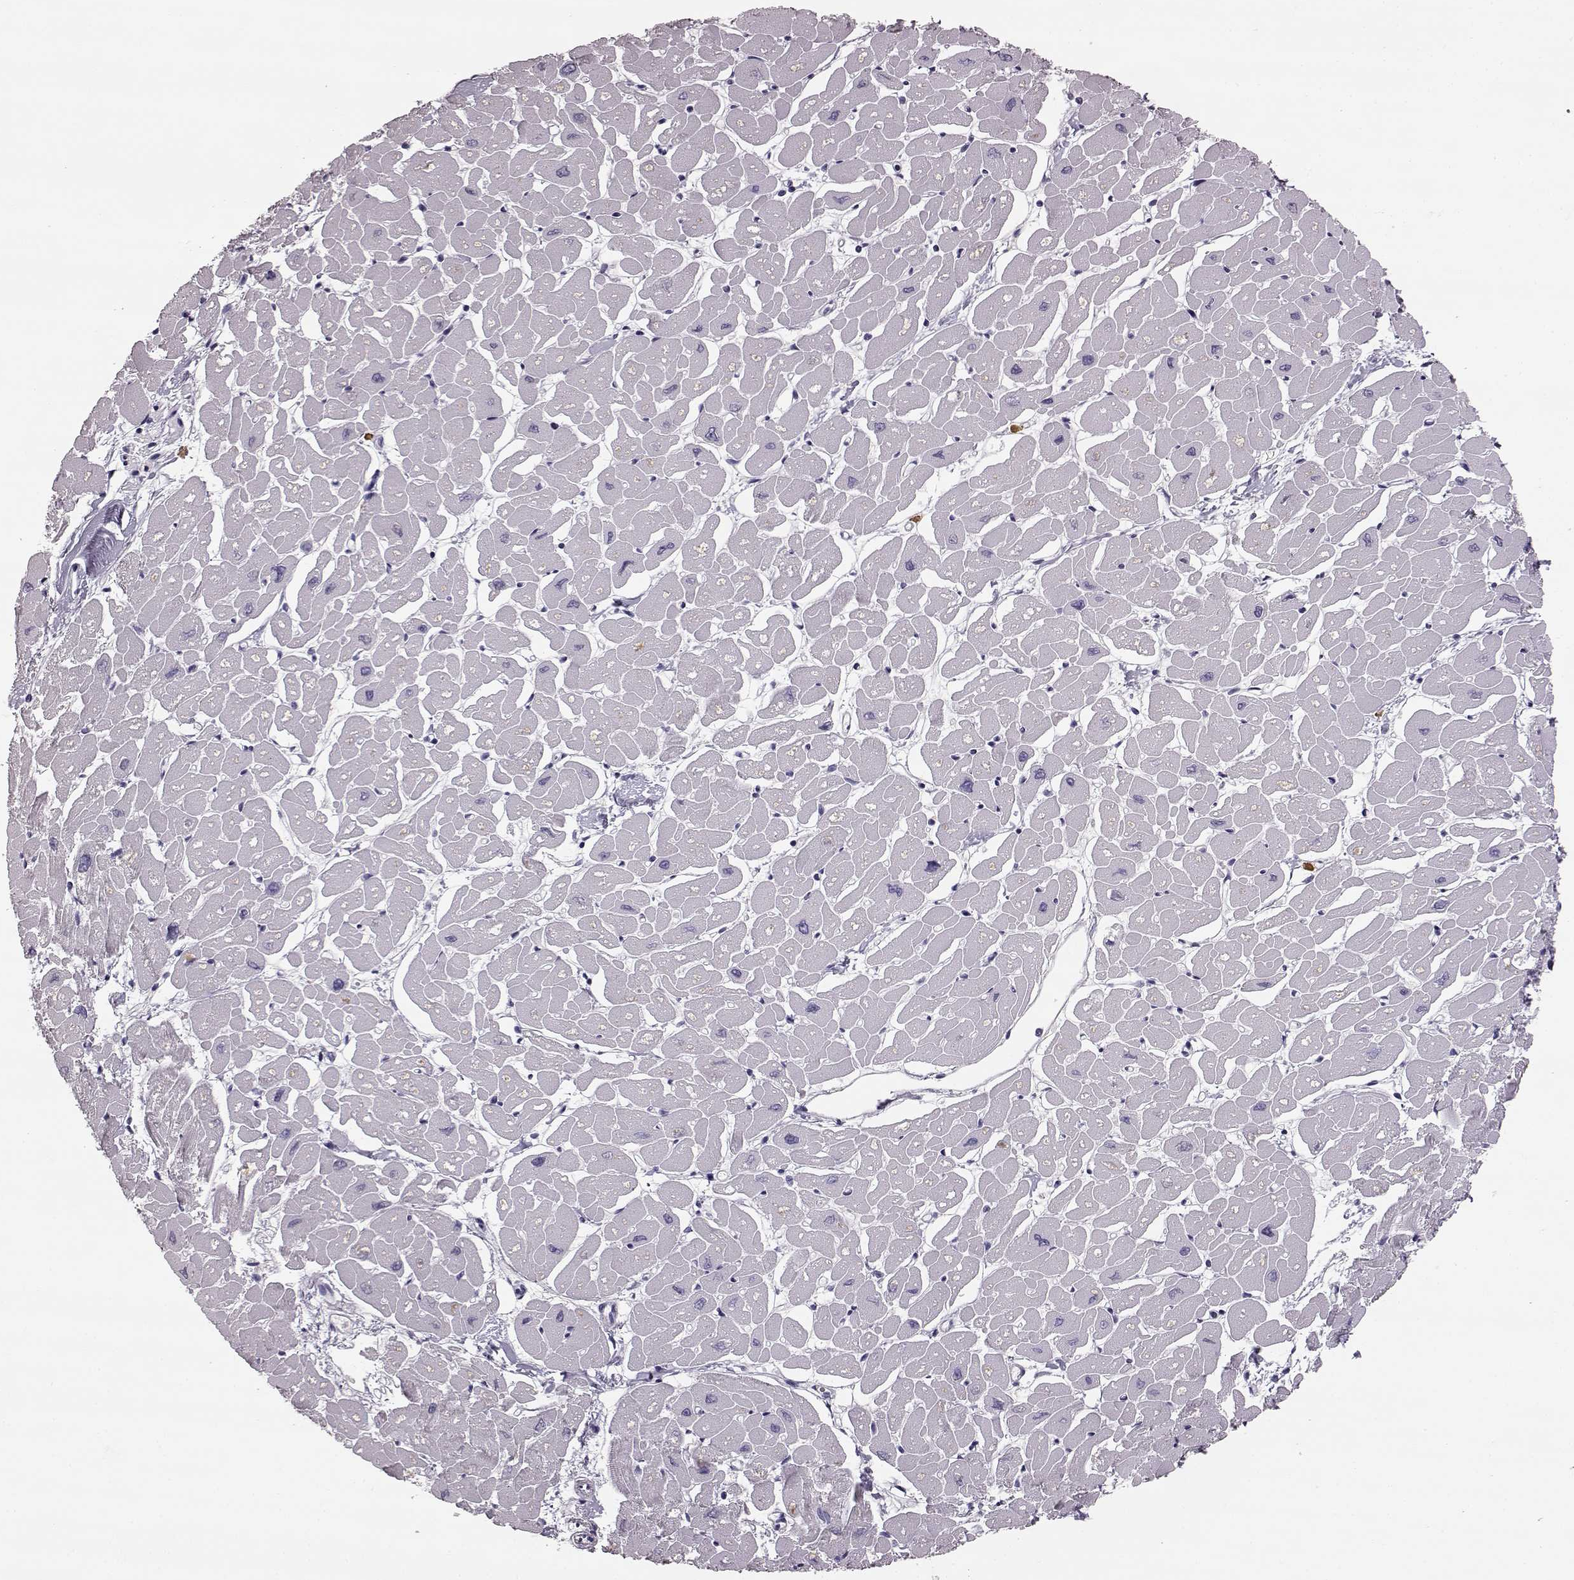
{"staining": {"intensity": "negative", "quantity": "none", "location": "none"}, "tissue": "heart muscle", "cell_type": "Cardiomyocytes", "image_type": "normal", "snomed": [{"axis": "morphology", "description": "Normal tissue, NOS"}, {"axis": "topography", "description": "Heart"}], "caption": "Immunohistochemistry (IHC) photomicrograph of normal human heart muscle stained for a protein (brown), which reveals no positivity in cardiomyocytes. (DAB immunohistochemistry visualized using brightfield microscopy, high magnification).", "gene": "NPTXR", "patient": {"sex": "male", "age": 57}}